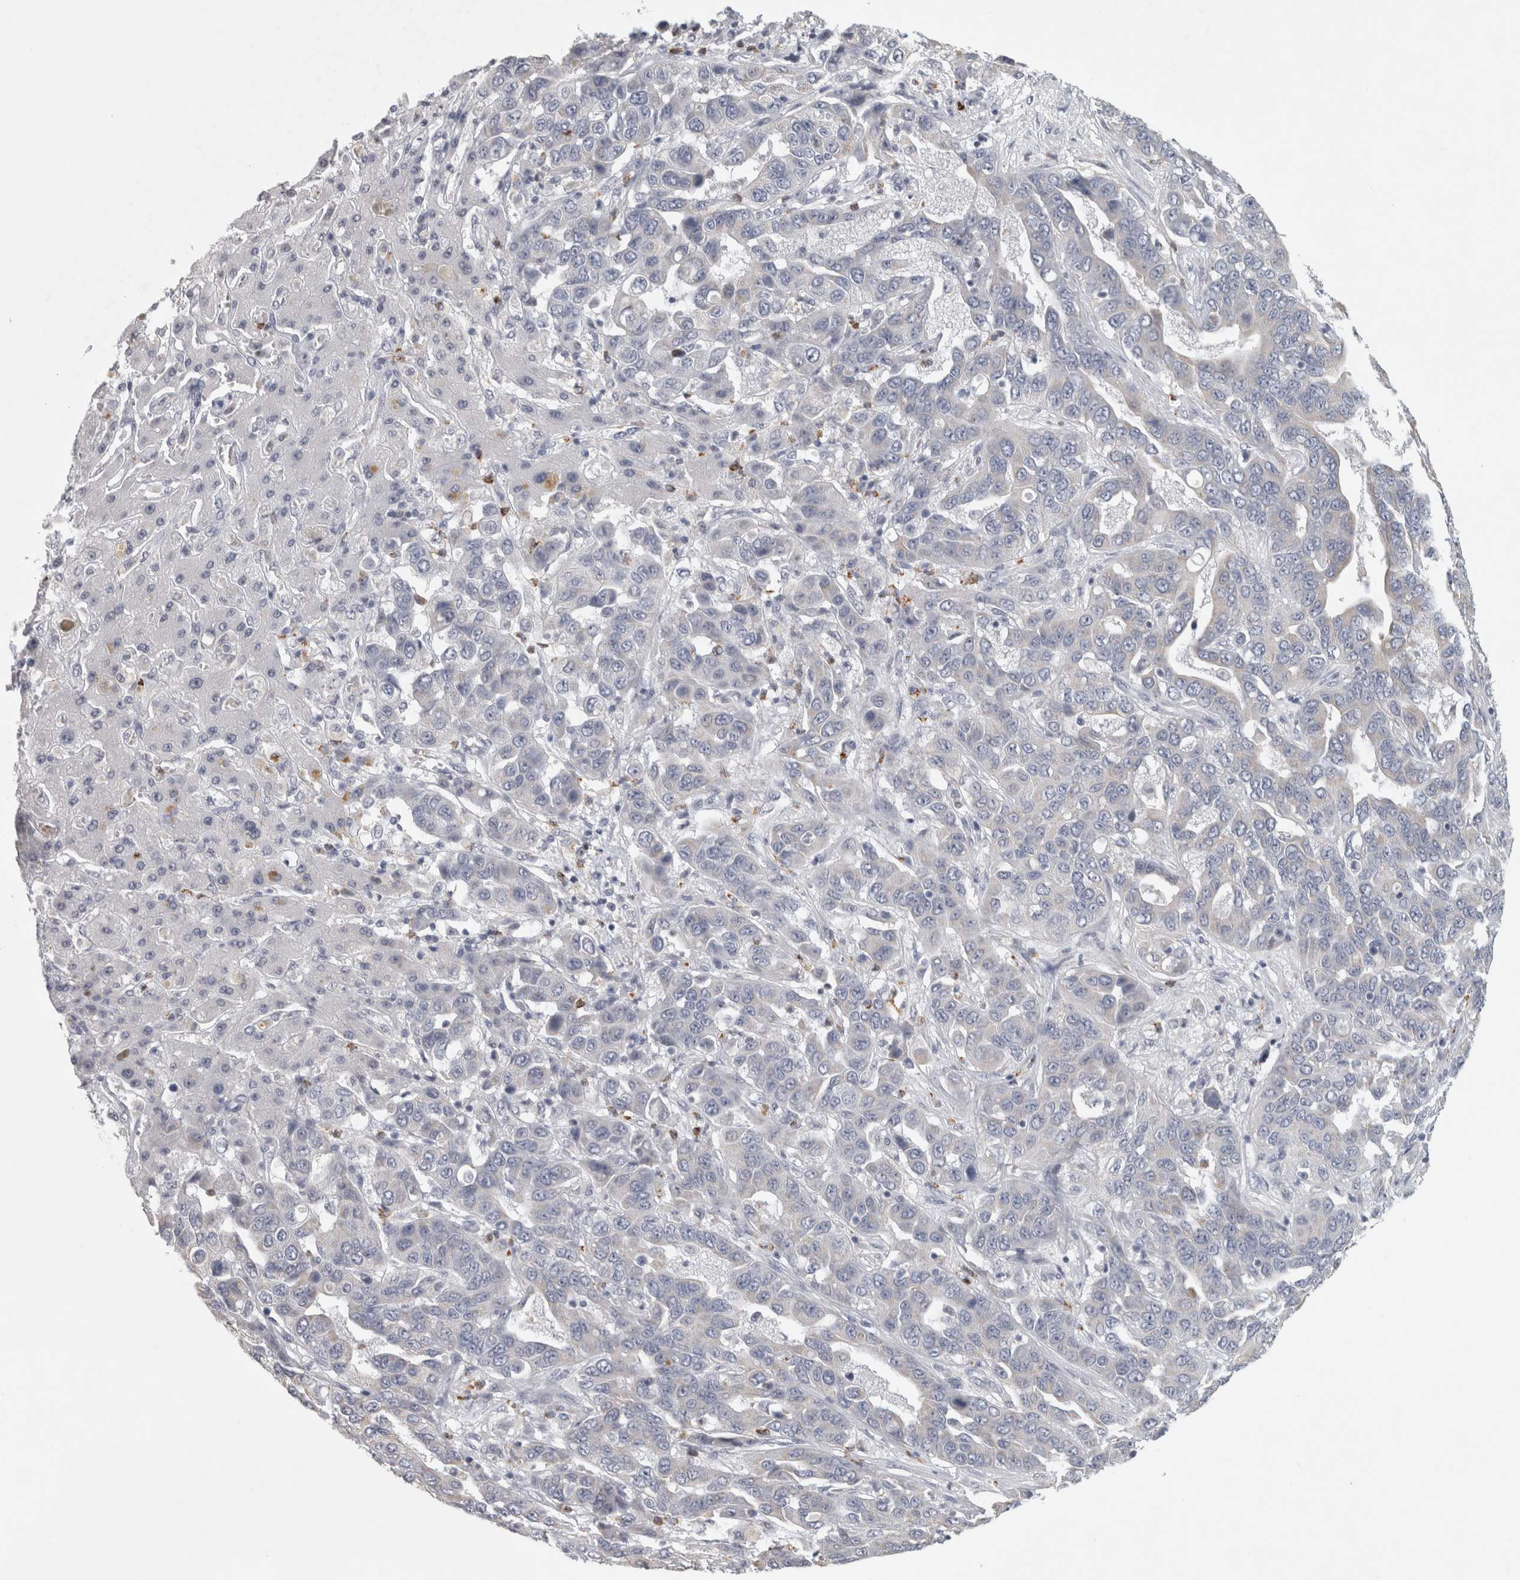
{"staining": {"intensity": "negative", "quantity": "none", "location": "none"}, "tissue": "liver cancer", "cell_type": "Tumor cells", "image_type": "cancer", "snomed": [{"axis": "morphology", "description": "Cholangiocarcinoma"}, {"axis": "topography", "description": "Liver"}], "caption": "High power microscopy photomicrograph of an immunohistochemistry (IHC) micrograph of liver cholangiocarcinoma, revealing no significant staining in tumor cells.", "gene": "PTPRN2", "patient": {"sex": "female", "age": 52}}